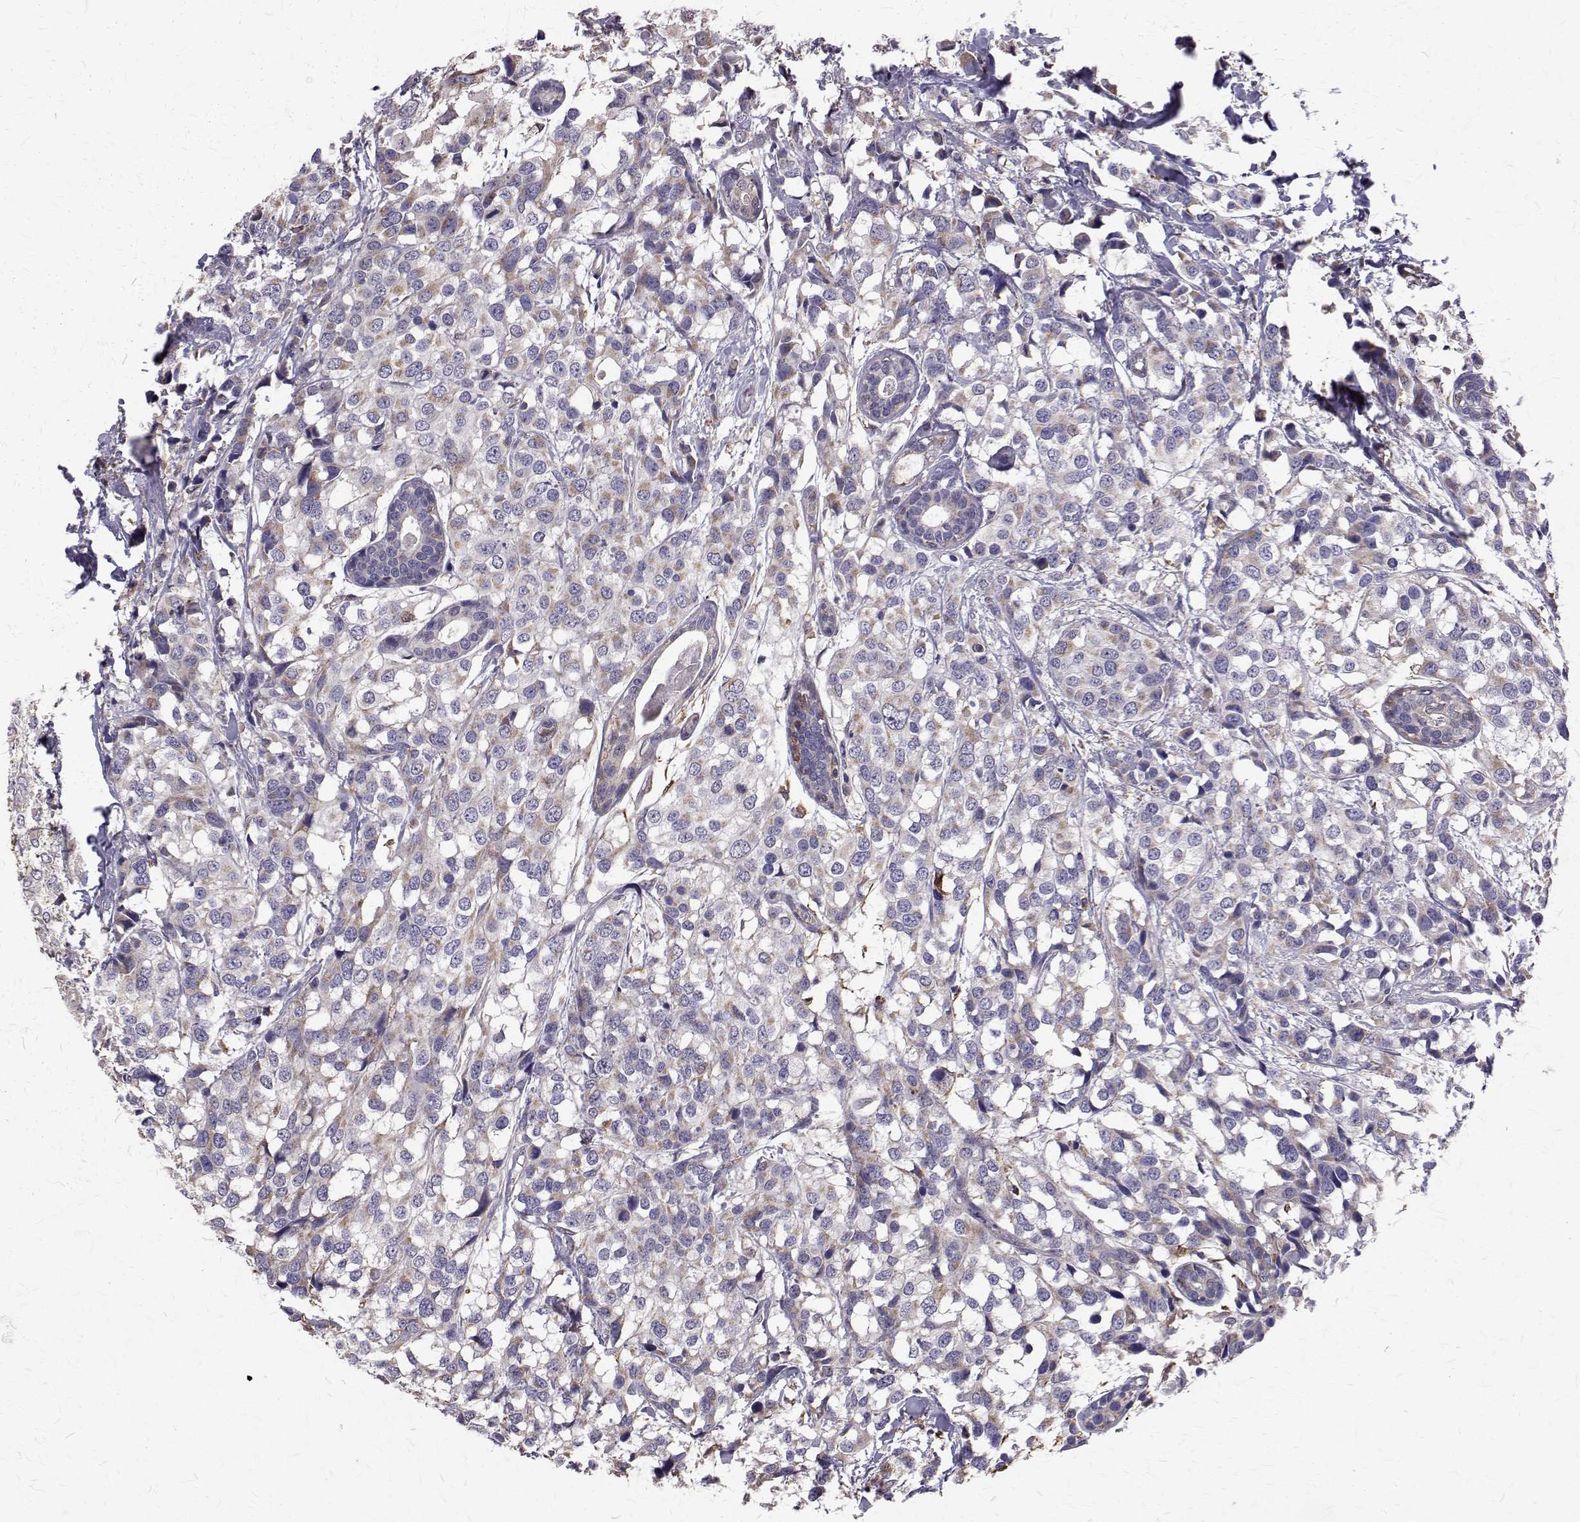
{"staining": {"intensity": "weak", "quantity": "<25%", "location": "cytoplasmic/membranous"}, "tissue": "breast cancer", "cell_type": "Tumor cells", "image_type": "cancer", "snomed": [{"axis": "morphology", "description": "Lobular carcinoma"}, {"axis": "topography", "description": "Breast"}], "caption": "A histopathology image of human lobular carcinoma (breast) is negative for staining in tumor cells.", "gene": "CCDC89", "patient": {"sex": "female", "age": 59}}